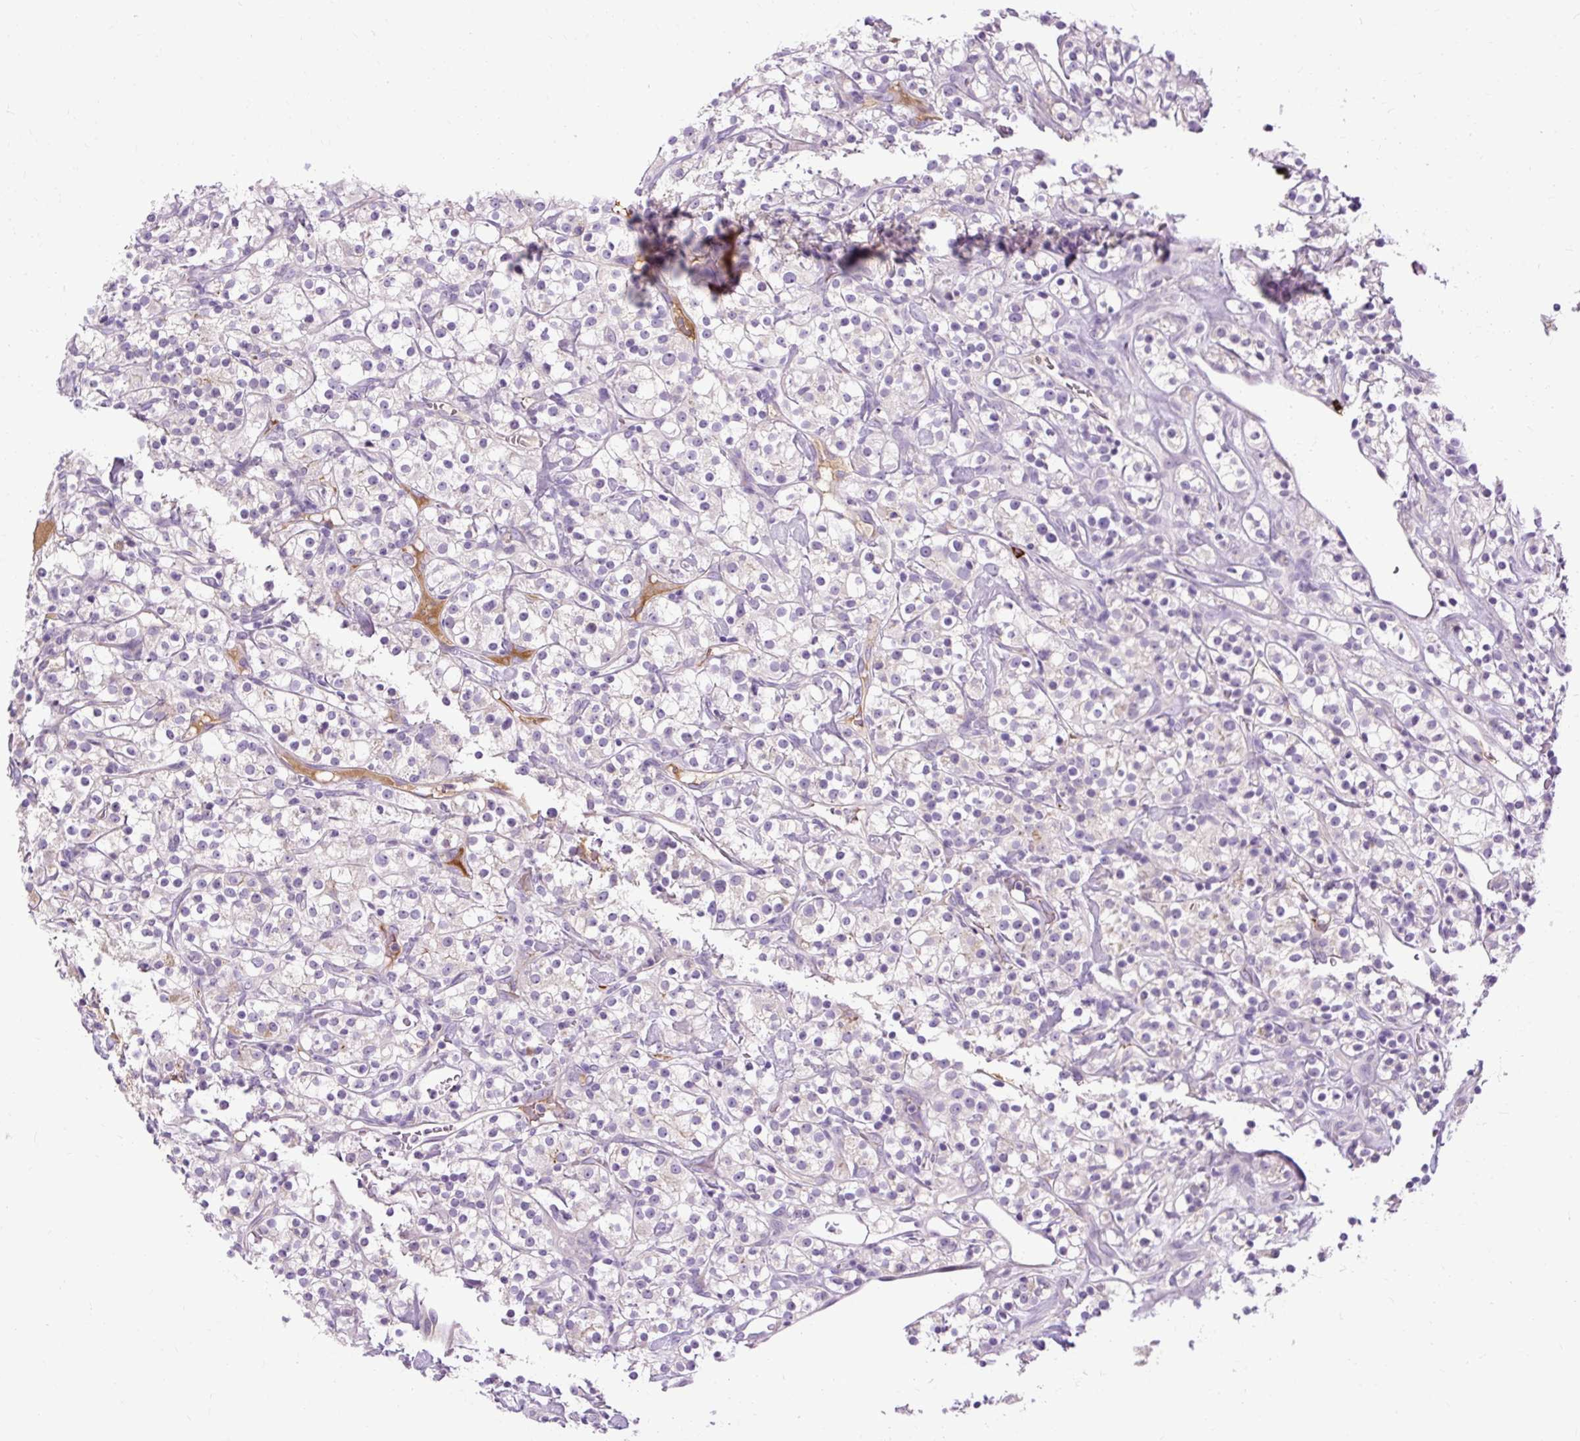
{"staining": {"intensity": "negative", "quantity": "none", "location": "none"}, "tissue": "renal cancer", "cell_type": "Tumor cells", "image_type": "cancer", "snomed": [{"axis": "morphology", "description": "Adenocarcinoma, NOS"}, {"axis": "topography", "description": "Kidney"}], "caption": "Human adenocarcinoma (renal) stained for a protein using immunohistochemistry demonstrates no positivity in tumor cells.", "gene": "ARRDC2", "patient": {"sex": "male", "age": 77}}